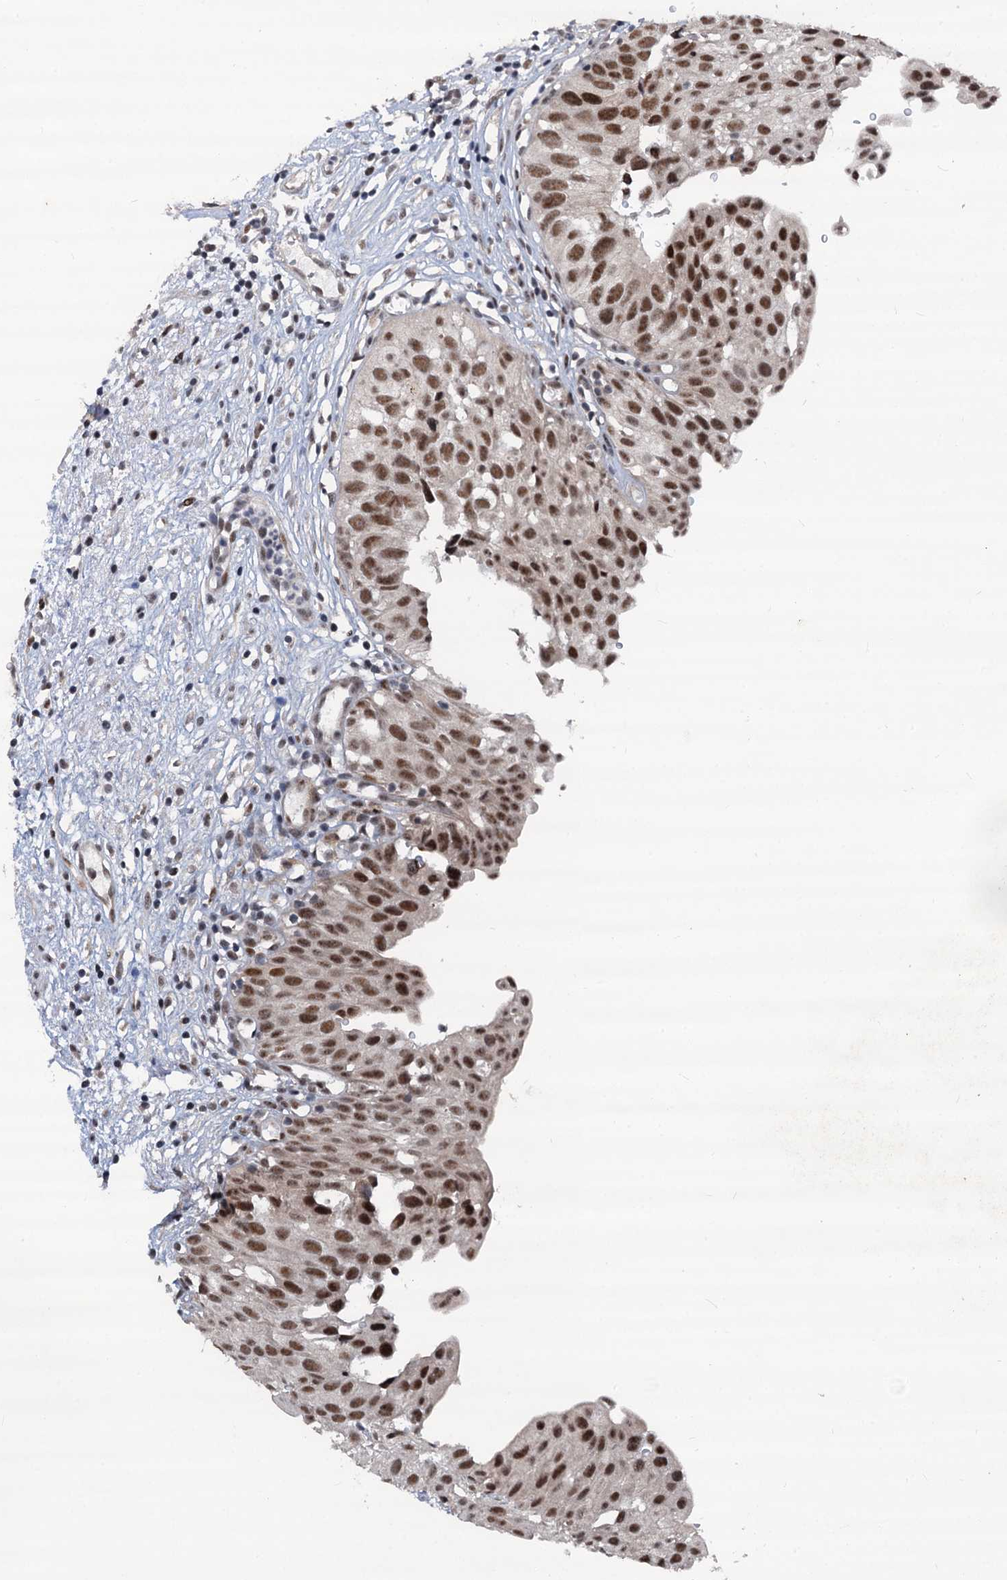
{"staining": {"intensity": "moderate", "quantity": ">75%", "location": "nuclear"}, "tissue": "urinary bladder", "cell_type": "Urothelial cells", "image_type": "normal", "snomed": [{"axis": "morphology", "description": "Normal tissue, NOS"}, {"axis": "topography", "description": "Urinary bladder"}], "caption": "High-power microscopy captured an immunohistochemistry micrograph of normal urinary bladder, revealing moderate nuclear positivity in approximately >75% of urothelial cells.", "gene": "PHF8", "patient": {"sex": "male", "age": 51}}